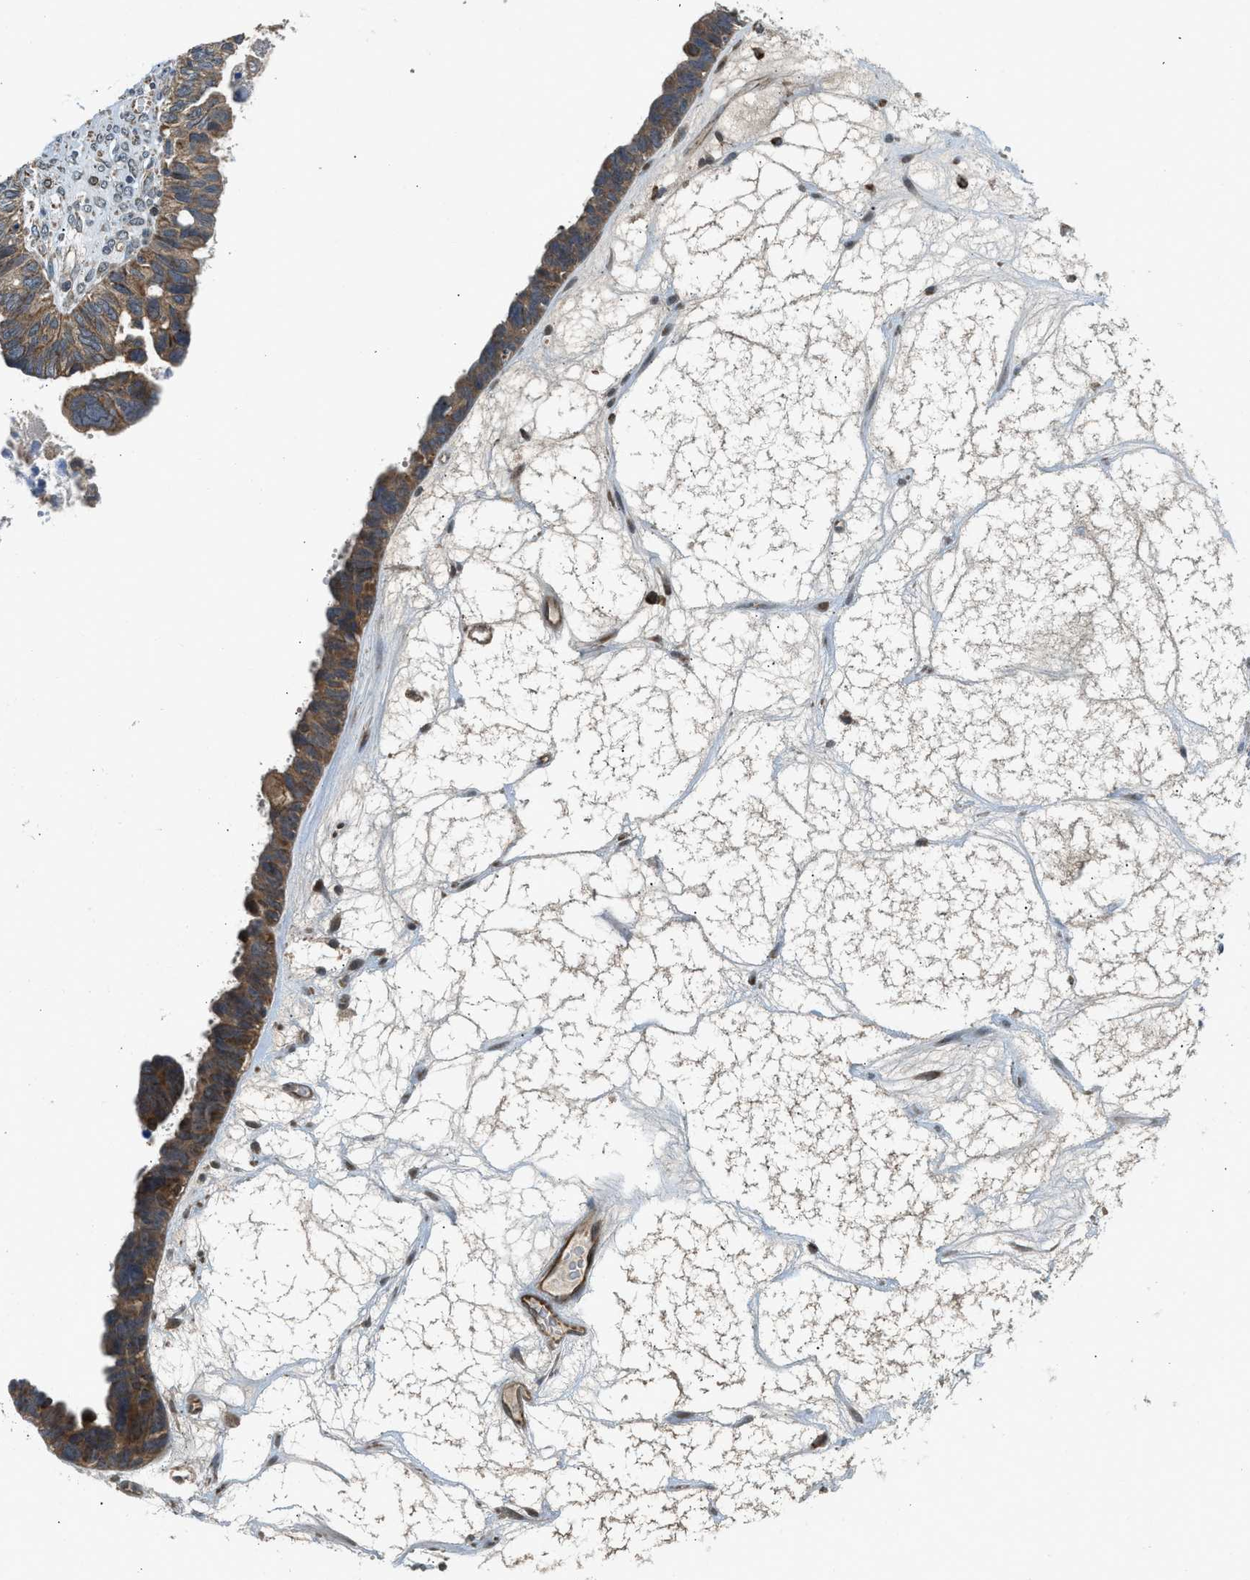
{"staining": {"intensity": "moderate", "quantity": ">75%", "location": "cytoplasmic/membranous"}, "tissue": "ovarian cancer", "cell_type": "Tumor cells", "image_type": "cancer", "snomed": [{"axis": "morphology", "description": "Cystadenocarcinoma, serous, NOS"}, {"axis": "topography", "description": "Ovary"}], "caption": "Ovarian cancer stained for a protein displays moderate cytoplasmic/membranous positivity in tumor cells. (IHC, brightfield microscopy, high magnification).", "gene": "SESN2", "patient": {"sex": "female", "age": 79}}